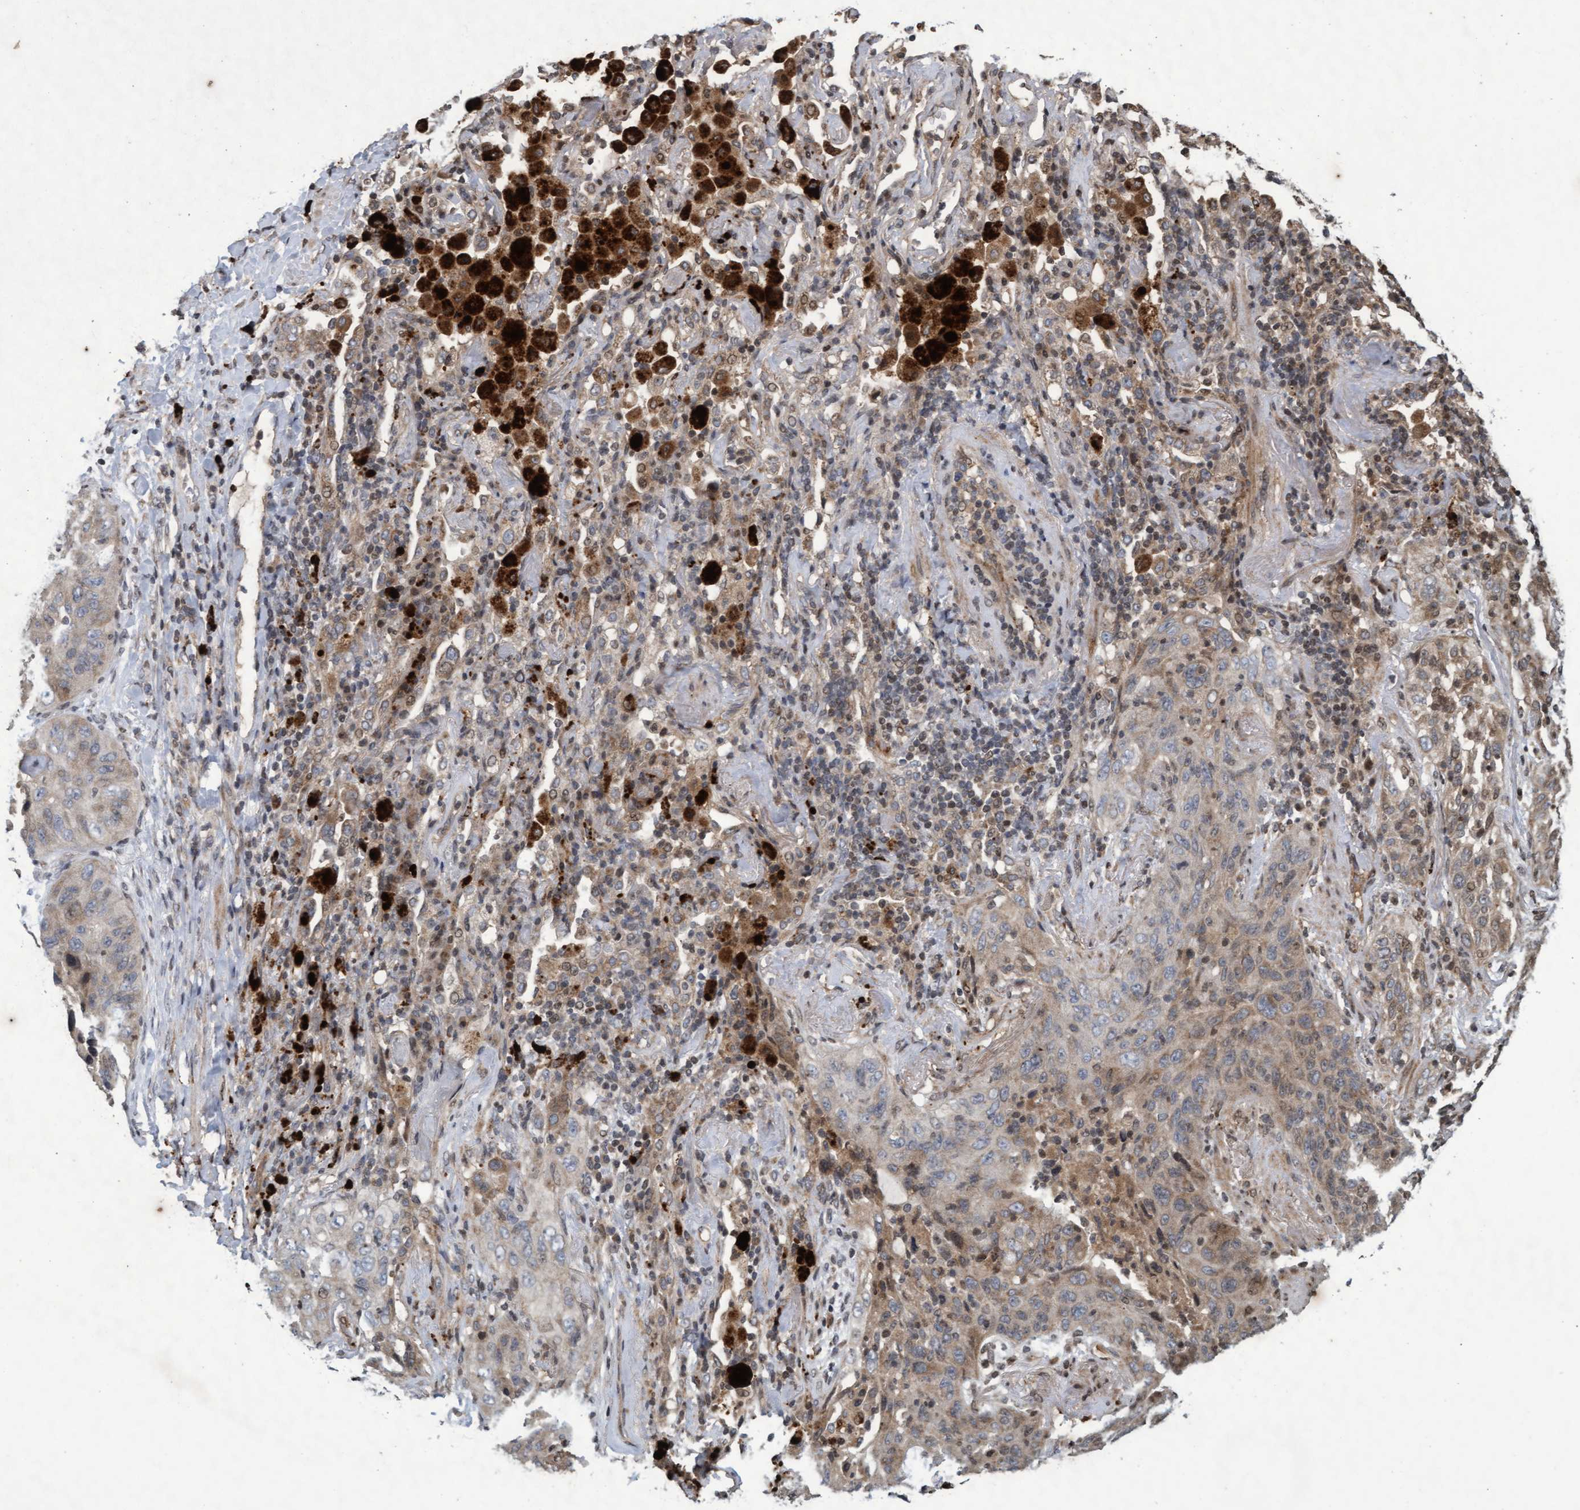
{"staining": {"intensity": "weak", "quantity": "25%-75%", "location": "cytoplasmic/membranous"}, "tissue": "lung cancer", "cell_type": "Tumor cells", "image_type": "cancer", "snomed": [{"axis": "morphology", "description": "Squamous cell carcinoma, NOS"}, {"axis": "topography", "description": "Lung"}], "caption": "DAB (3,3'-diaminobenzidine) immunohistochemical staining of human squamous cell carcinoma (lung) demonstrates weak cytoplasmic/membranous protein staining in approximately 25%-75% of tumor cells.", "gene": "KCNC2", "patient": {"sex": "female", "age": 67}}